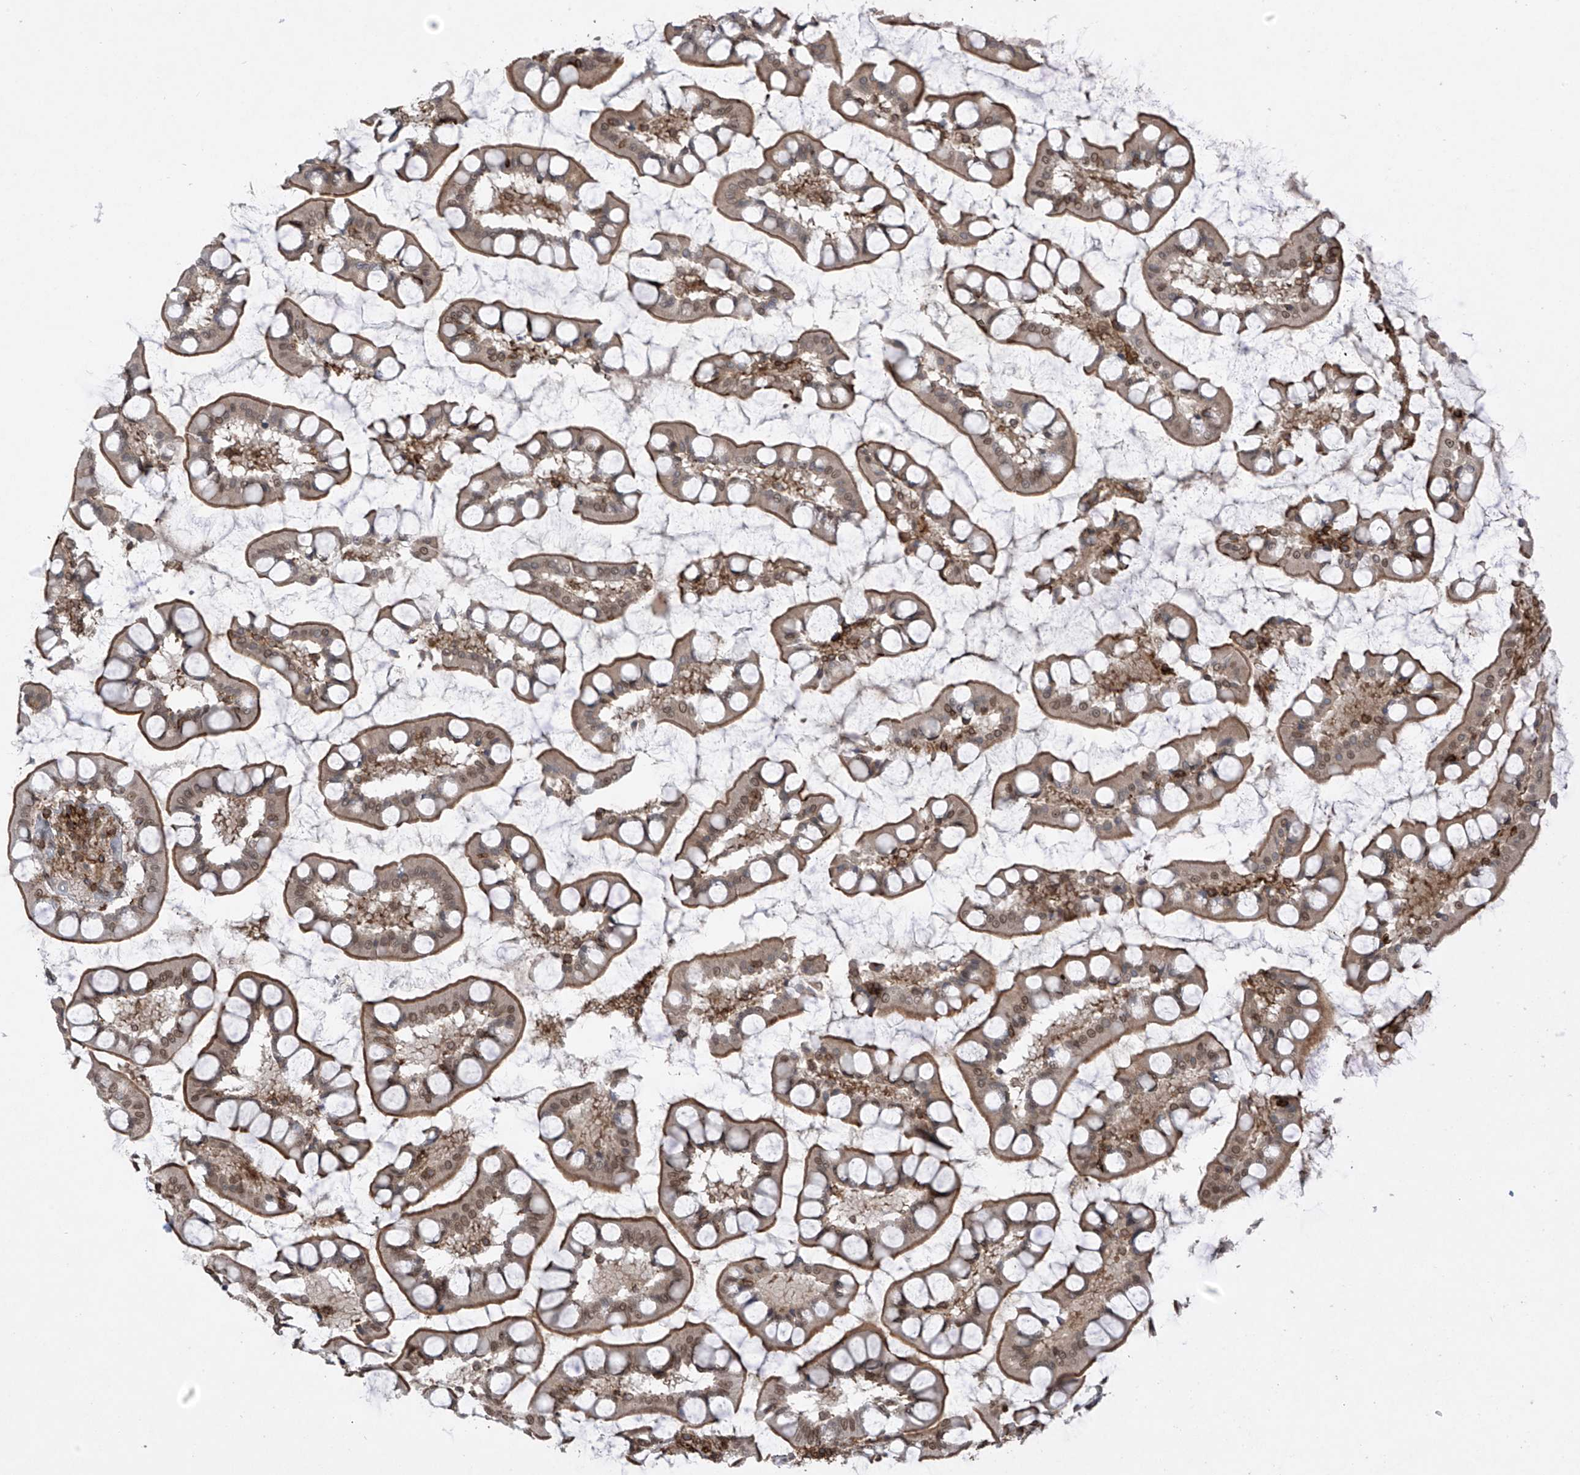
{"staining": {"intensity": "moderate", "quantity": ">75%", "location": "cytoplasmic/membranous,nuclear"}, "tissue": "small intestine", "cell_type": "Glandular cells", "image_type": "normal", "snomed": [{"axis": "morphology", "description": "Normal tissue, NOS"}, {"axis": "topography", "description": "Small intestine"}], "caption": "The immunohistochemical stain highlights moderate cytoplasmic/membranous,nuclear staining in glandular cells of unremarkable small intestine. (brown staining indicates protein expression, while blue staining denotes nuclei).", "gene": "REPIN1", "patient": {"sex": "male", "age": 52}}